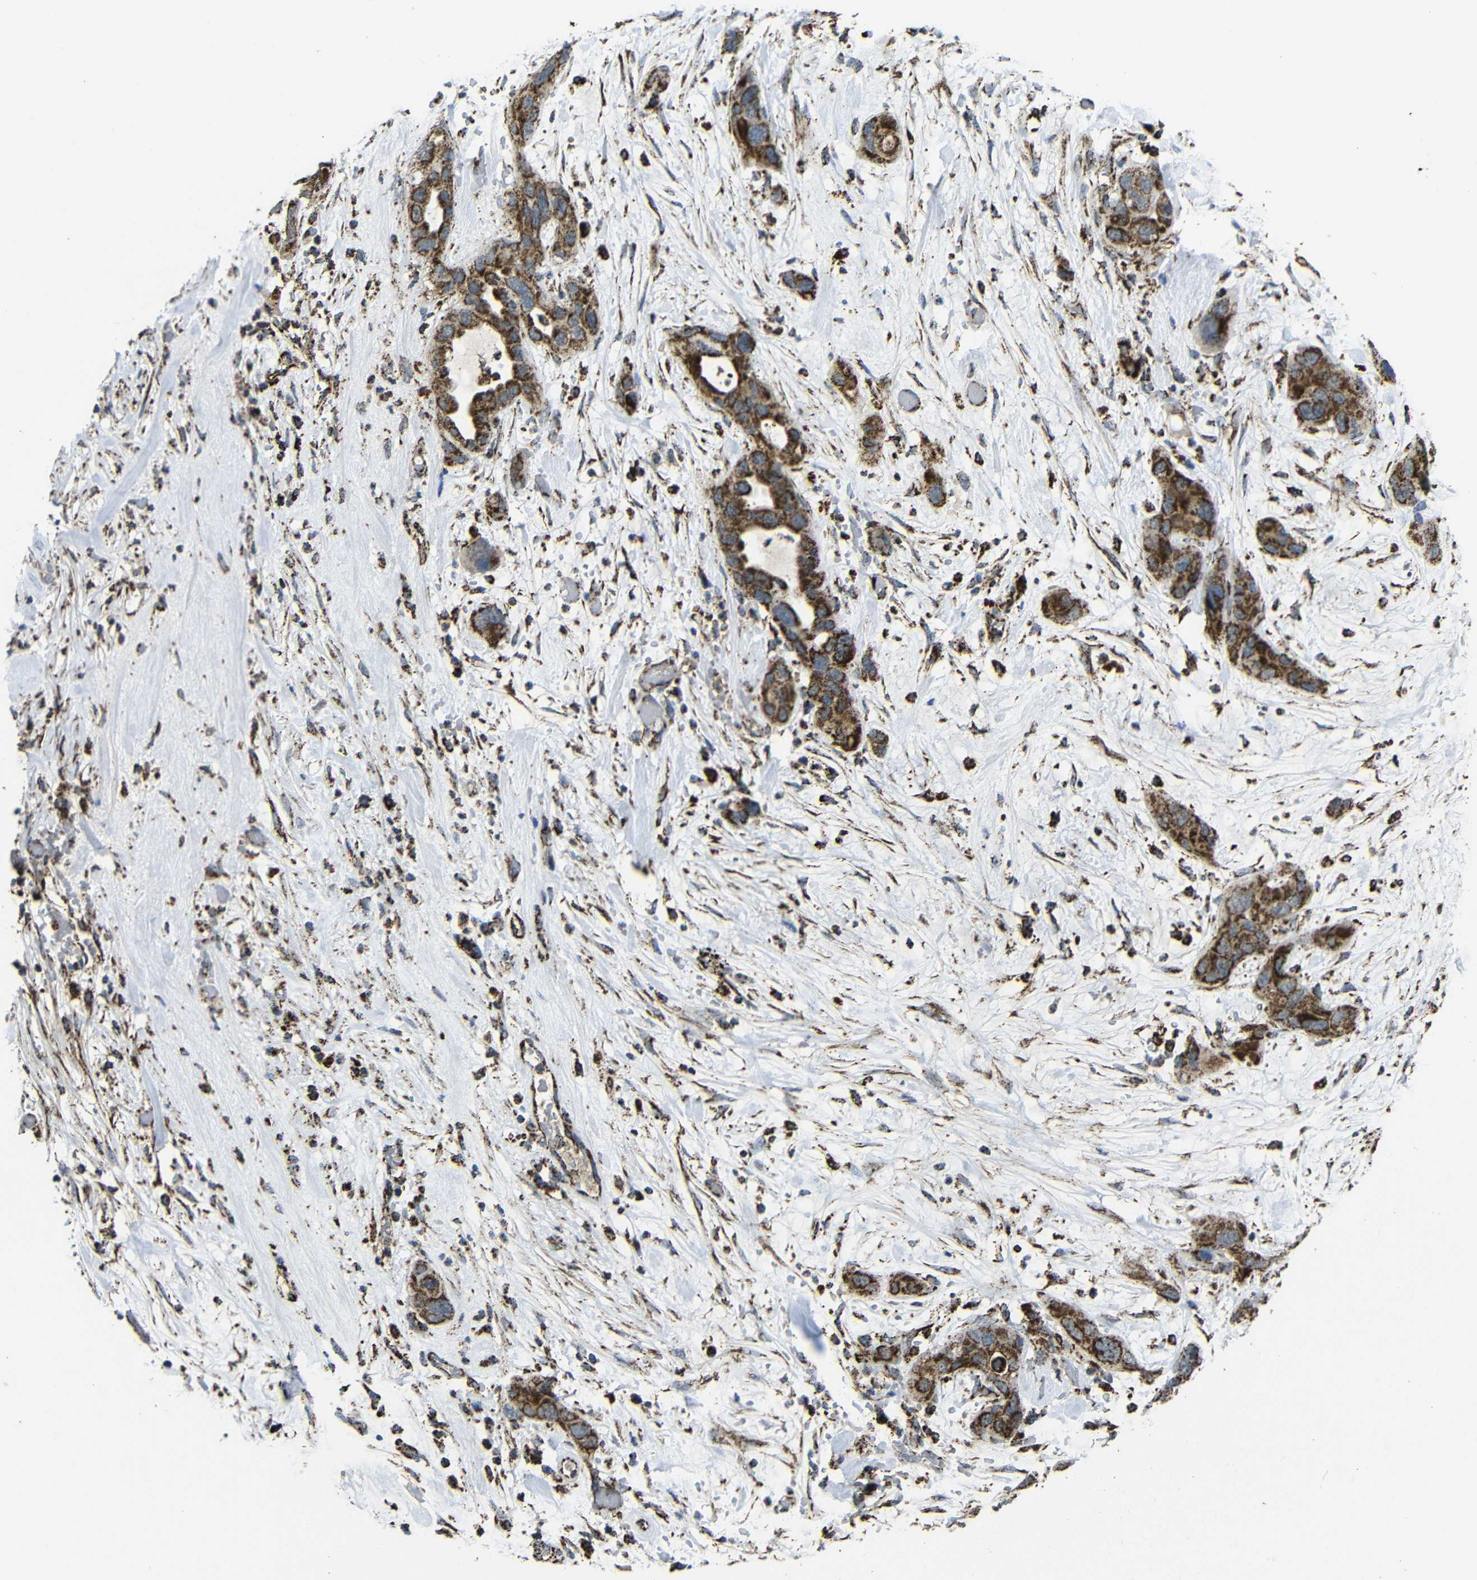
{"staining": {"intensity": "strong", "quantity": ">75%", "location": "cytoplasmic/membranous"}, "tissue": "pancreatic cancer", "cell_type": "Tumor cells", "image_type": "cancer", "snomed": [{"axis": "morphology", "description": "Adenocarcinoma, NOS"}, {"axis": "topography", "description": "Pancreas"}], "caption": "Immunohistochemistry (IHC) of pancreatic cancer (adenocarcinoma) demonstrates high levels of strong cytoplasmic/membranous expression in approximately >75% of tumor cells. (DAB (3,3'-diaminobenzidine) = brown stain, brightfield microscopy at high magnification).", "gene": "ATP5F1A", "patient": {"sex": "female", "age": 71}}